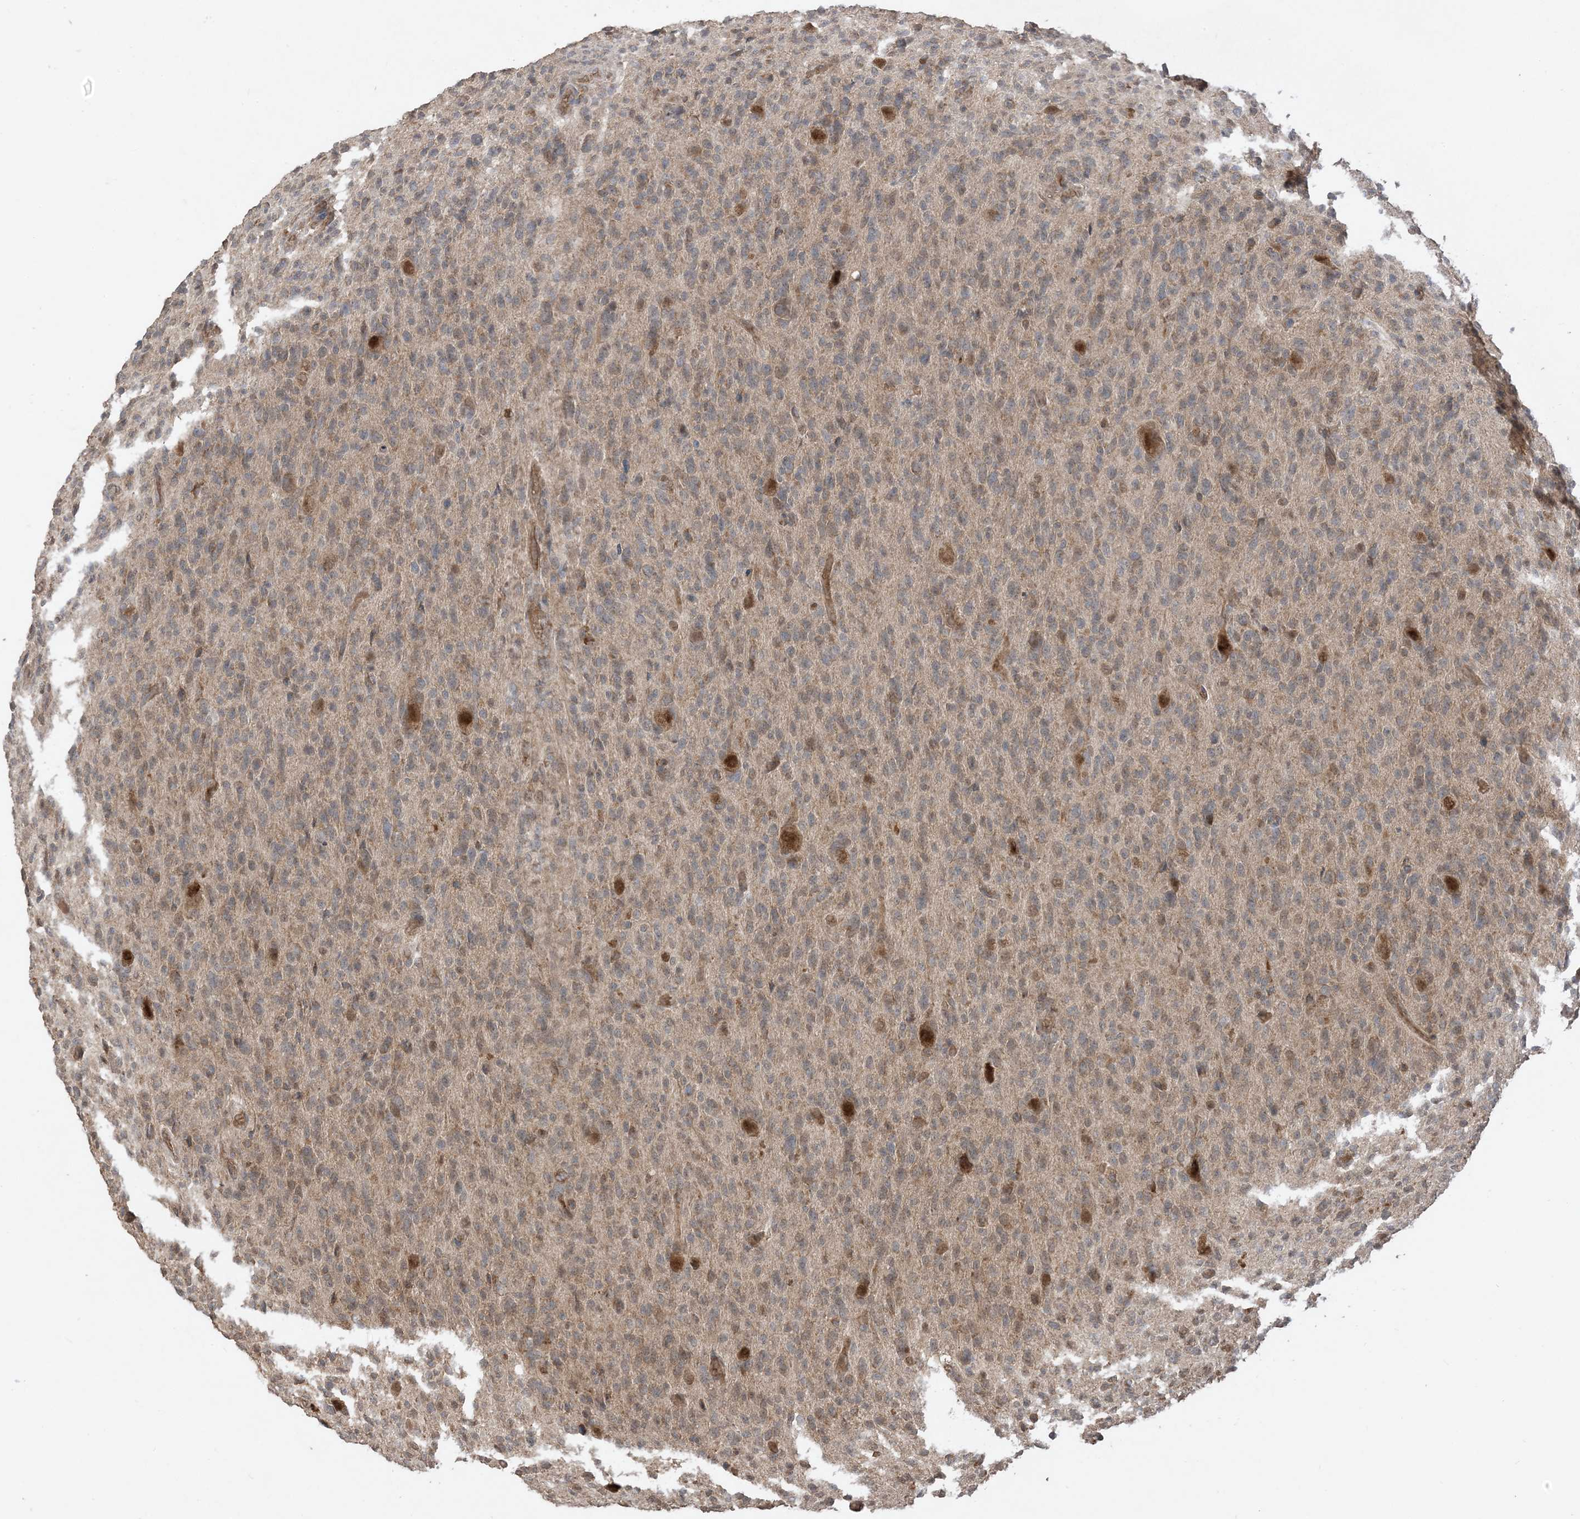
{"staining": {"intensity": "weak", "quantity": "25%-75%", "location": "cytoplasmic/membranous,nuclear"}, "tissue": "glioma", "cell_type": "Tumor cells", "image_type": "cancer", "snomed": [{"axis": "morphology", "description": "Glioma, malignant, High grade"}, {"axis": "topography", "description": "Brain"}], "caption": "Malignant glioma (high-grade) stained for a protein (brown) reveals weak cytoplasmic/membranous and nuclear positive positivity in about 25%-75% of tumor cells.", "gene": "PUSL1", "patient": {"sex": "female", "age": 57}}